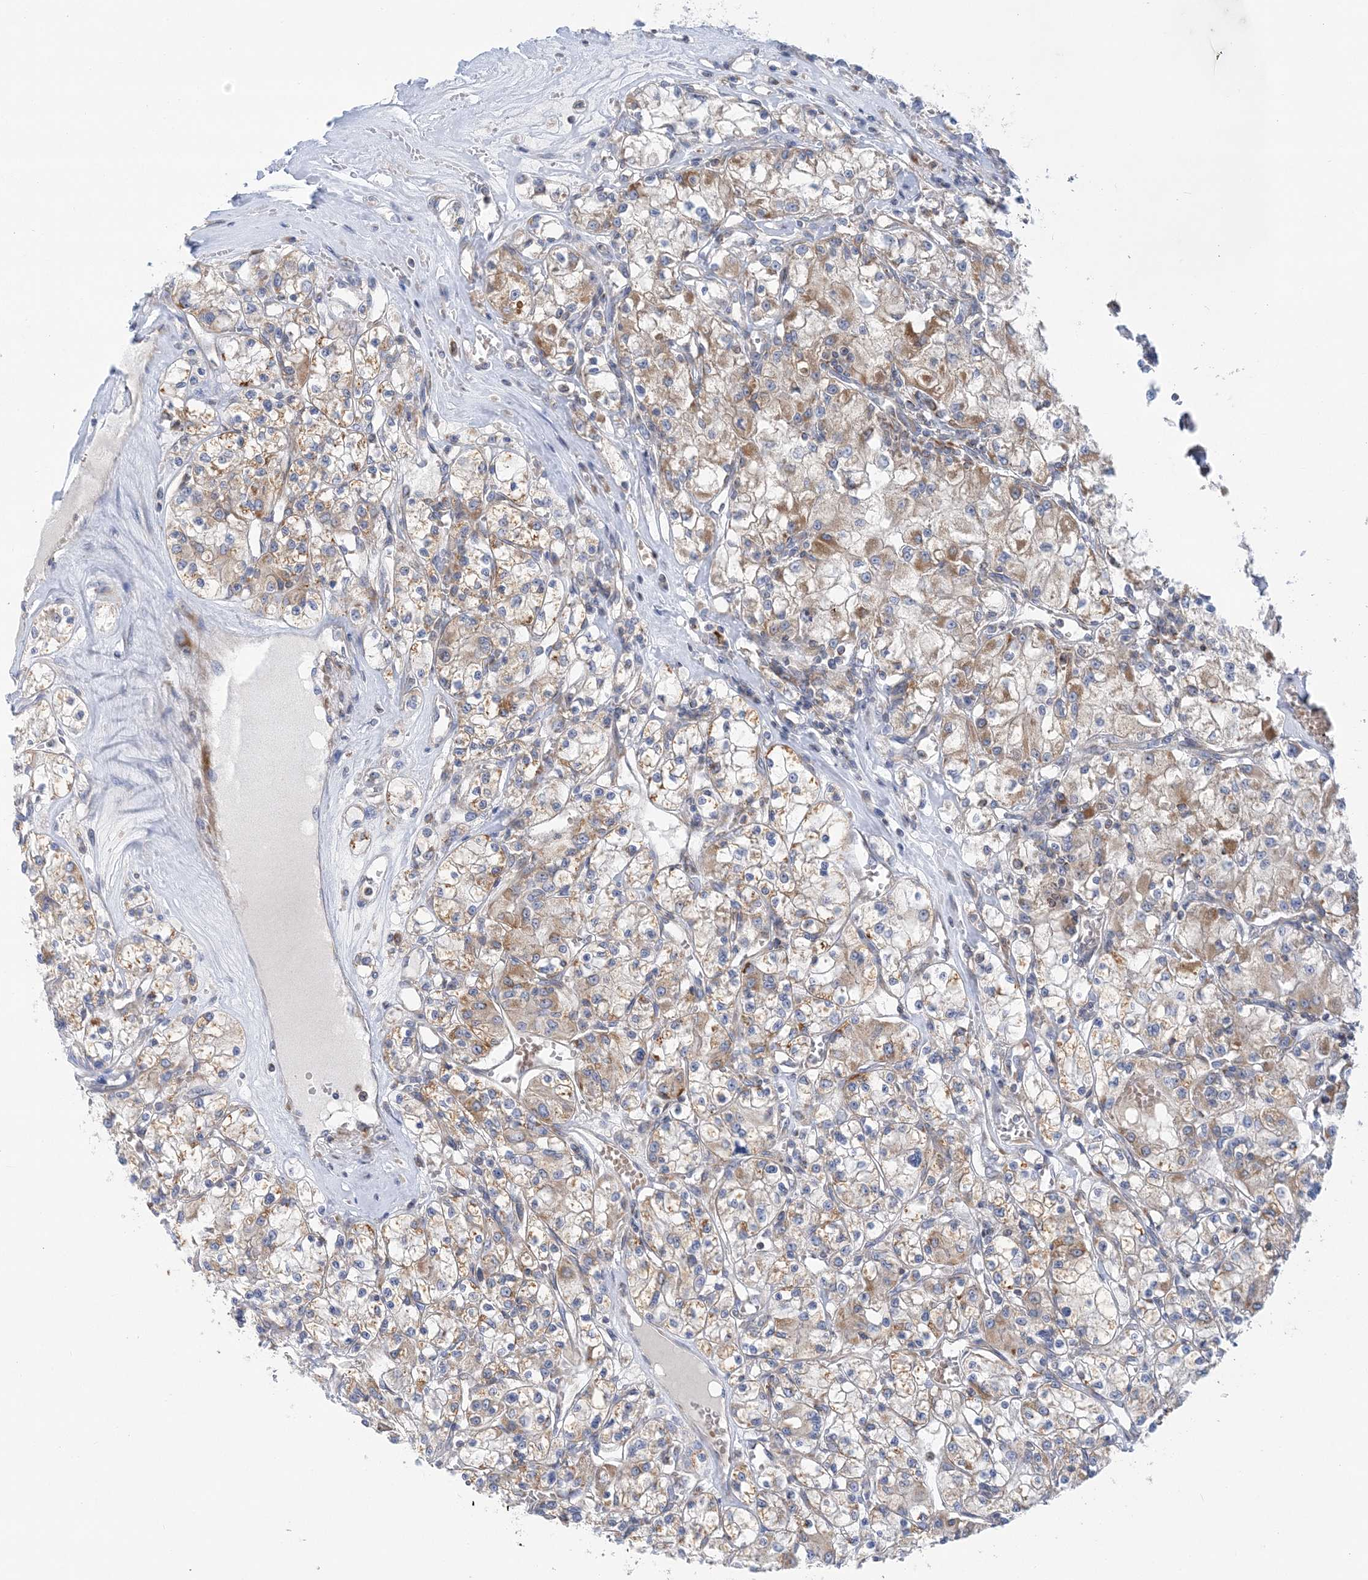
{"staining": {"intensity": "moderate", "quantity": ">75%", "location": "cytoplasmic/membranous"}, "tissue": "renal cancer", "cell_type": "Tumor cells", "image_type": "cancer", "snomed": [{"axis": "morphology", "description": "Adenocarcinoma, NOS"}, {"axis": "topography", "description": "Kidney"}], "caption": "A medium amount of moderate cytoplasmic/membranous expression is identified in approximately >75% of tumor cells in renal cancer tissue.", "gene": "FAM114A2", "patient": {"sex": "female", "age": 59}}